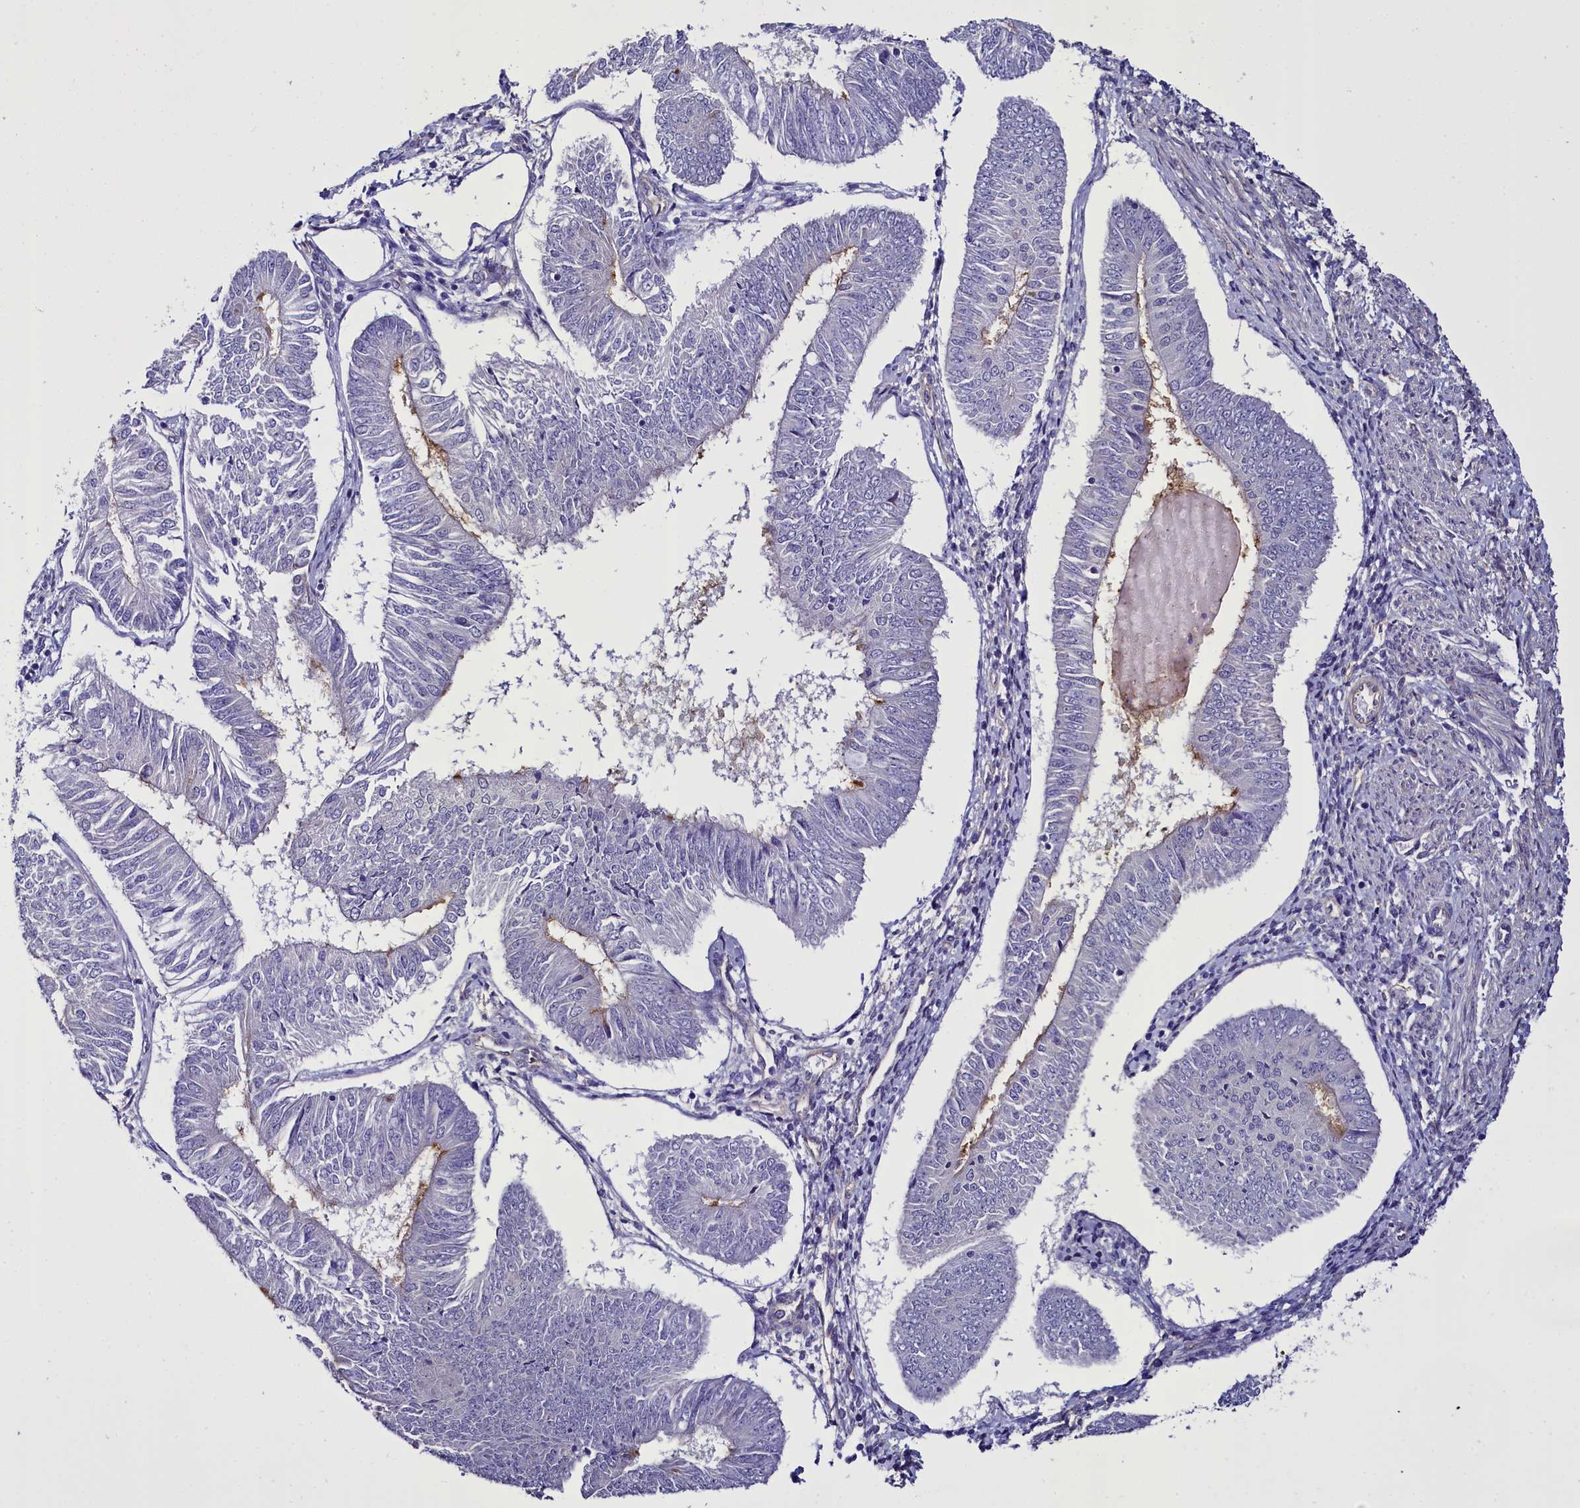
{"staining": {"intensity": "weak", "quantity": "<25%", "location": "cytoplasmic/membranous"}, "tissue": "endometrial cancer", "cell_type": "Tumor cells", "image_type": "cancer", "snomed": [{"axis": "morphology", "description": "Adenocarcinoma, NOS"}, {"axis": "topography", "description": "Endometrium"}], "caption": "High magnification brightfield microscopy of endometrial adenocarcinoma stained with DAB (brown) and counterstained with hematoxylin (blue): tumor cells show no significant staining.", "gene": "STXBP1", "patient": {"sex": "female", "age": 58}}